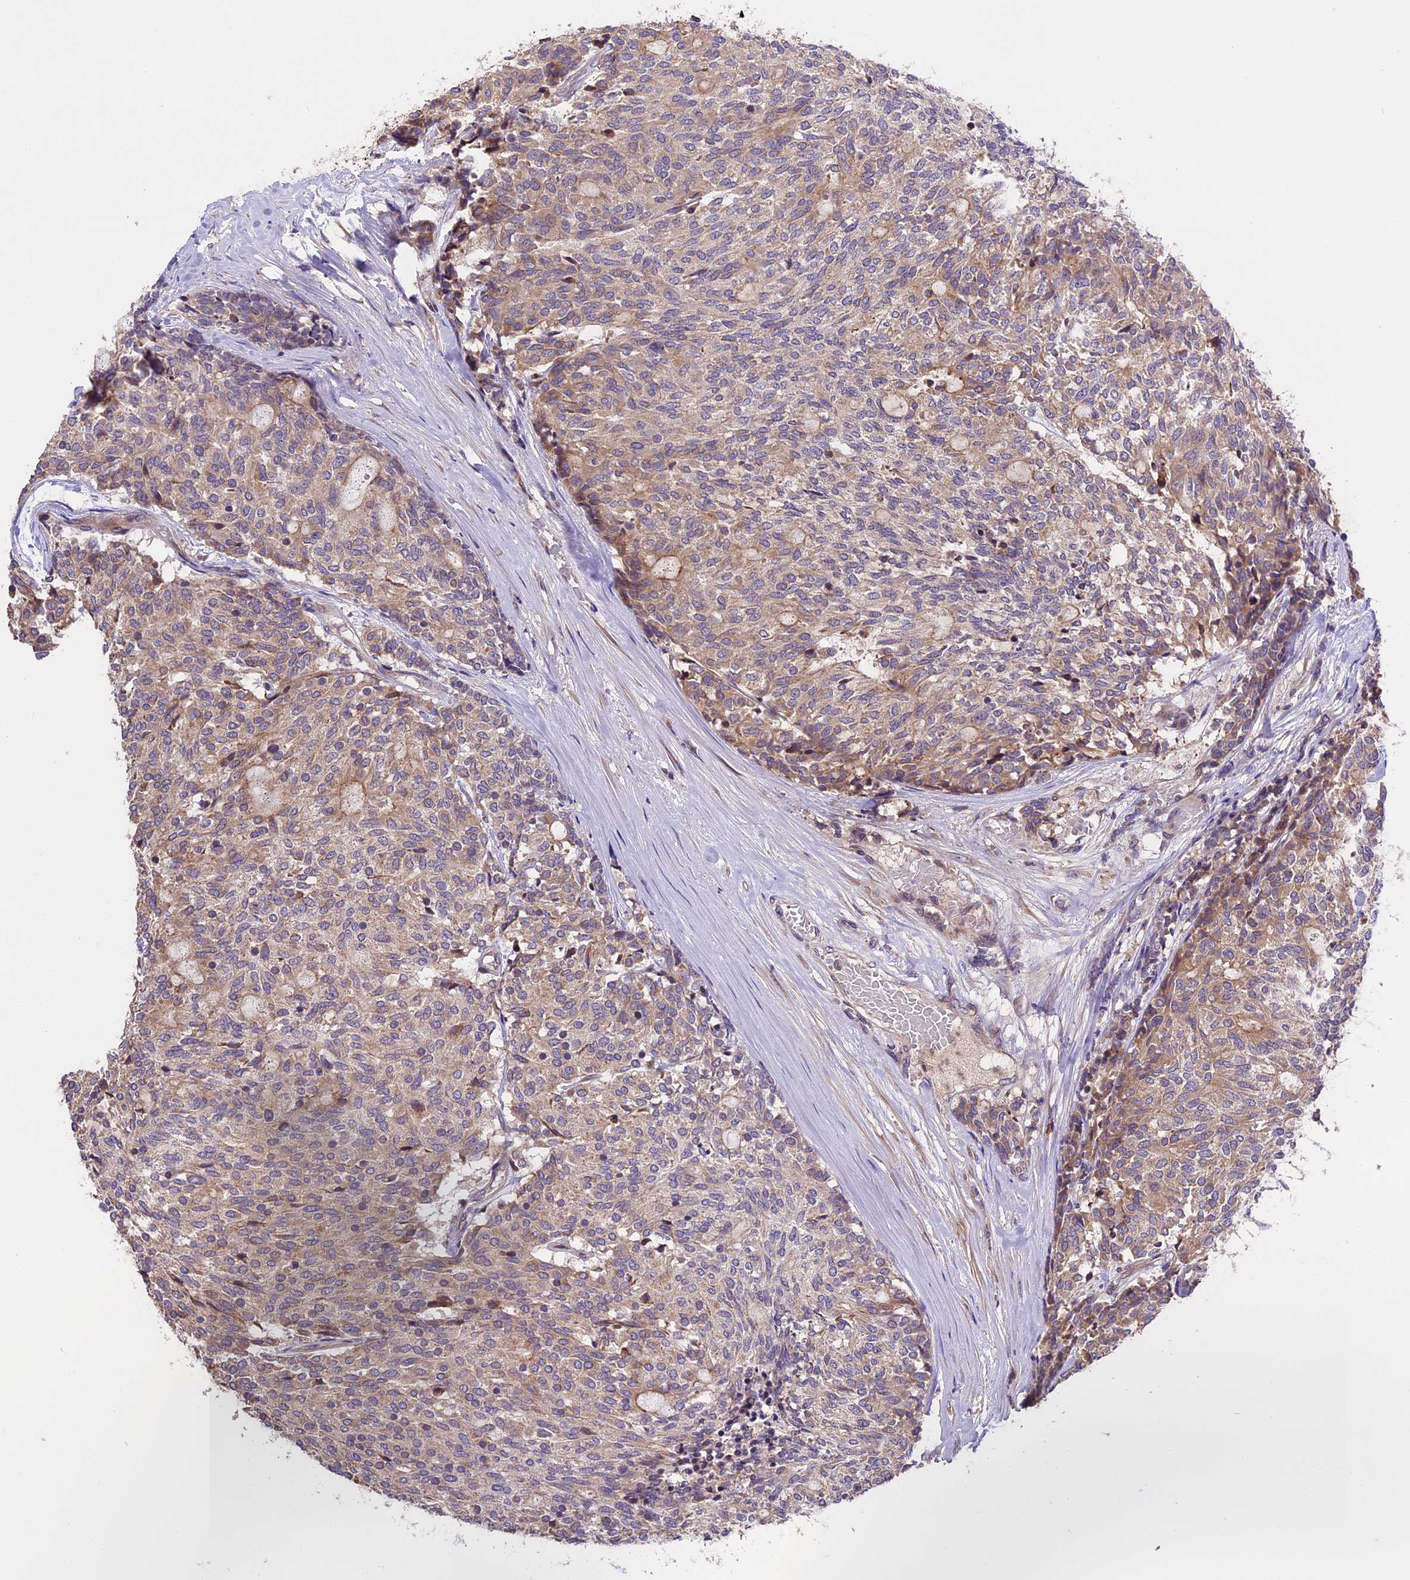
{"staining": {"intensity": "moderate", "quantity": "25%-75%", "location": "cytoplasmic/membranous"}, "tissue": "carcinoid", "cell_type": "Tumor cells", "image_type": "cancer", "snomed": [{"axis": "morphology", "description": "Carcinoid, malignant, NOS"}, {"axis": "topography", "description": "Pancreas"}], "caption": "Moderate cytoplasmic/membranous staining is seen in approximately 25%-75% of tumor cells in carcinoid. The staining was performed using DAB (3,3'-diaminobenzidine), with brown indicating positive protein expression. Nuclei are stained blue with hematoxylin.", "gene": "ABCC10", "patient": {"sex": "female", "age": 54}}